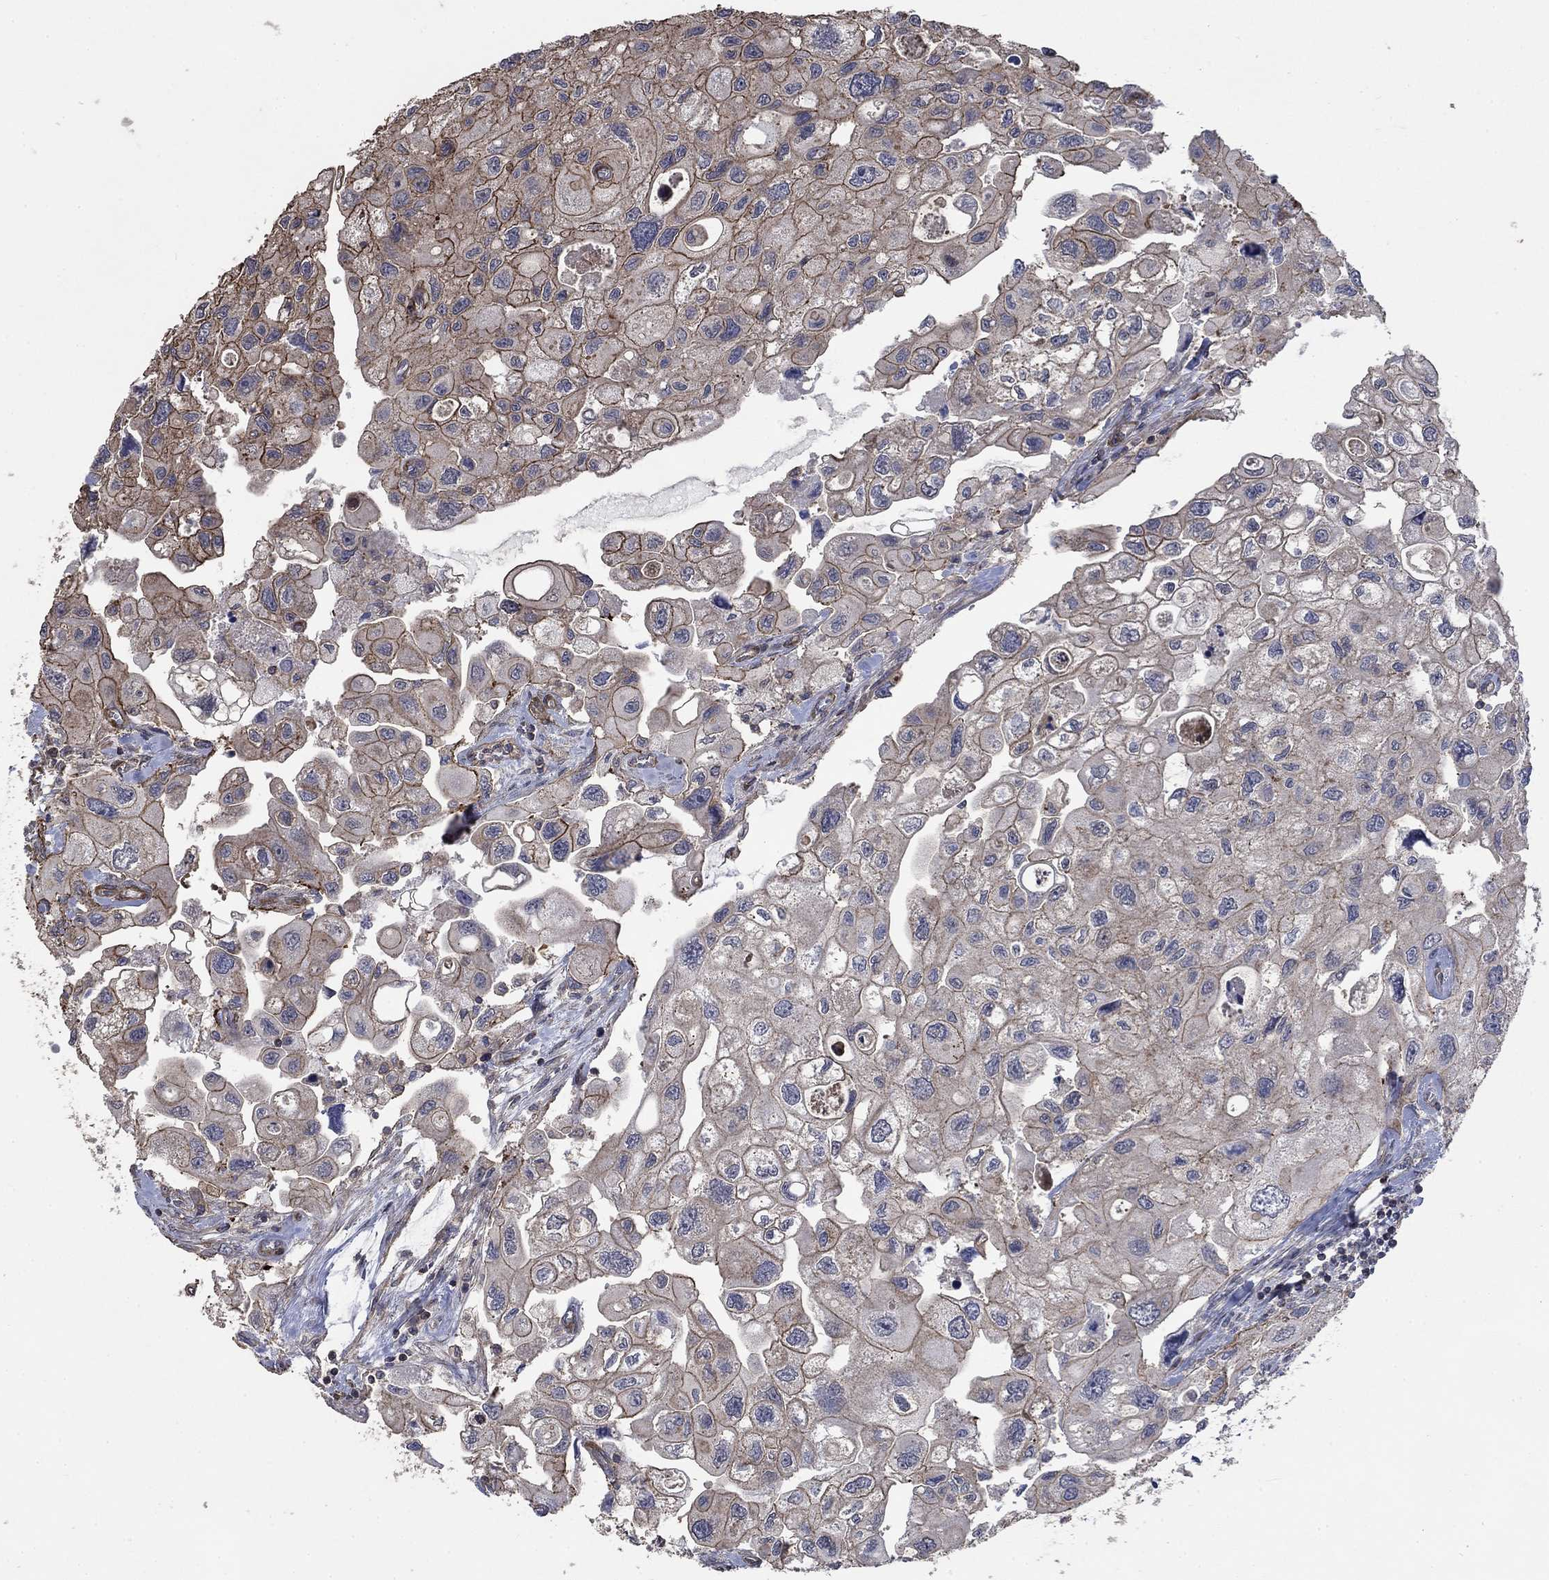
{"staining": {"intensity": "moderate", "quantity": "<25%", "location": "cytoplasmic/membranous"}, "tissue": "urothelial cancer", "cell_type": "Tumor cells", "image_type": "cancer", "snomed": [{"axis": "morphology", "description": "Urothelial carcinoma, High grade"}, {"axis": "topography", "description": "Urinary bladder"}], "caption": "This micrograph displays immunohistochemistry (IHC) staining of high-grade urothelial carcinoma, with low moderate cytoplasmic/membranous staining in approximately <25% of tumor cells.", "gene": "PDE3A", "patient": {"sex": "male", "age": 59}}